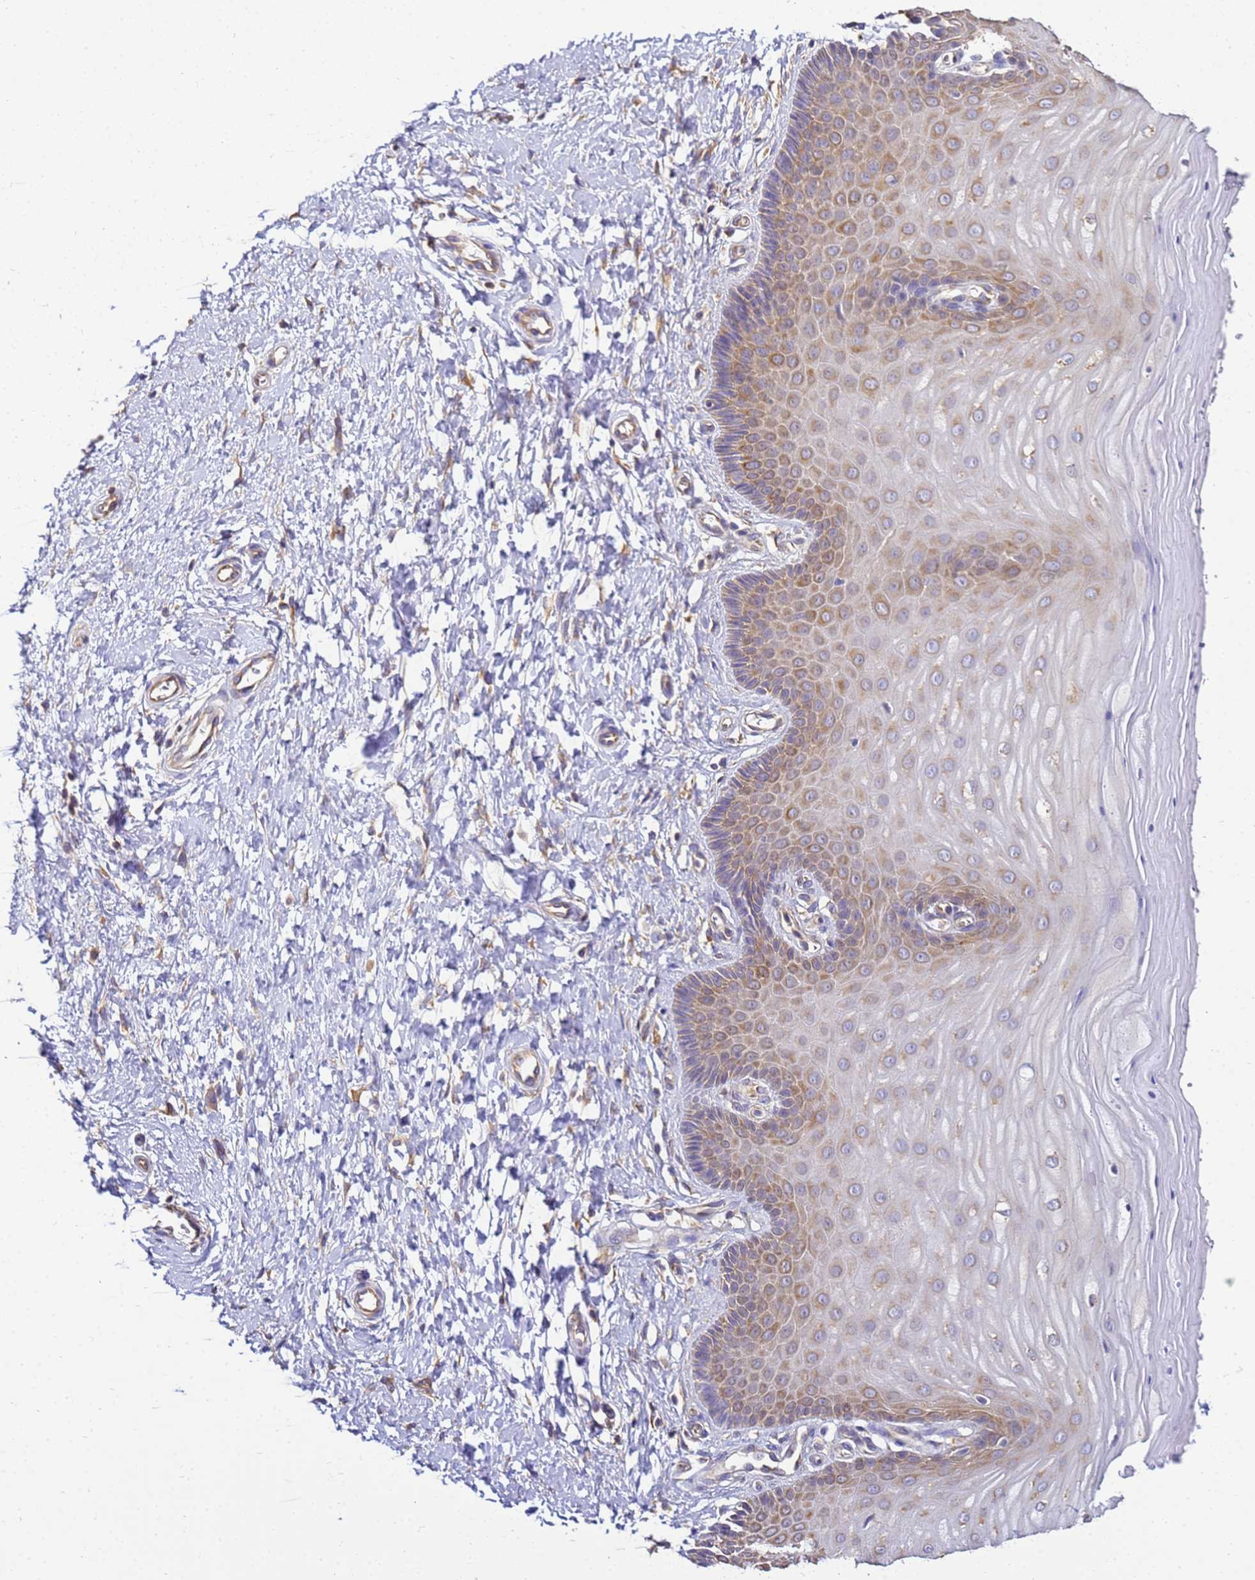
{"staining": {"intensity": "moderate", "quantity": ">75%", "location": "cytoplasmic/membranous"}, "tissue": "cervix", "cell_type": "Squamous epithelial cells", "image_type": "normal", "snomed": [{"axis": "morphology", "description": "Normal tissue, NOS"}, {"axis": "topography", "description": "Cervix"}], "caption": "IHC image of benign human cervix stained for a protein (brown), which shows medium levels of moderate cytoplasmic/membranous staining in approximately >75% of squamous epithelial cells.", "gene": "NARS1", "patient": {"sex": "female", "age": 55}}